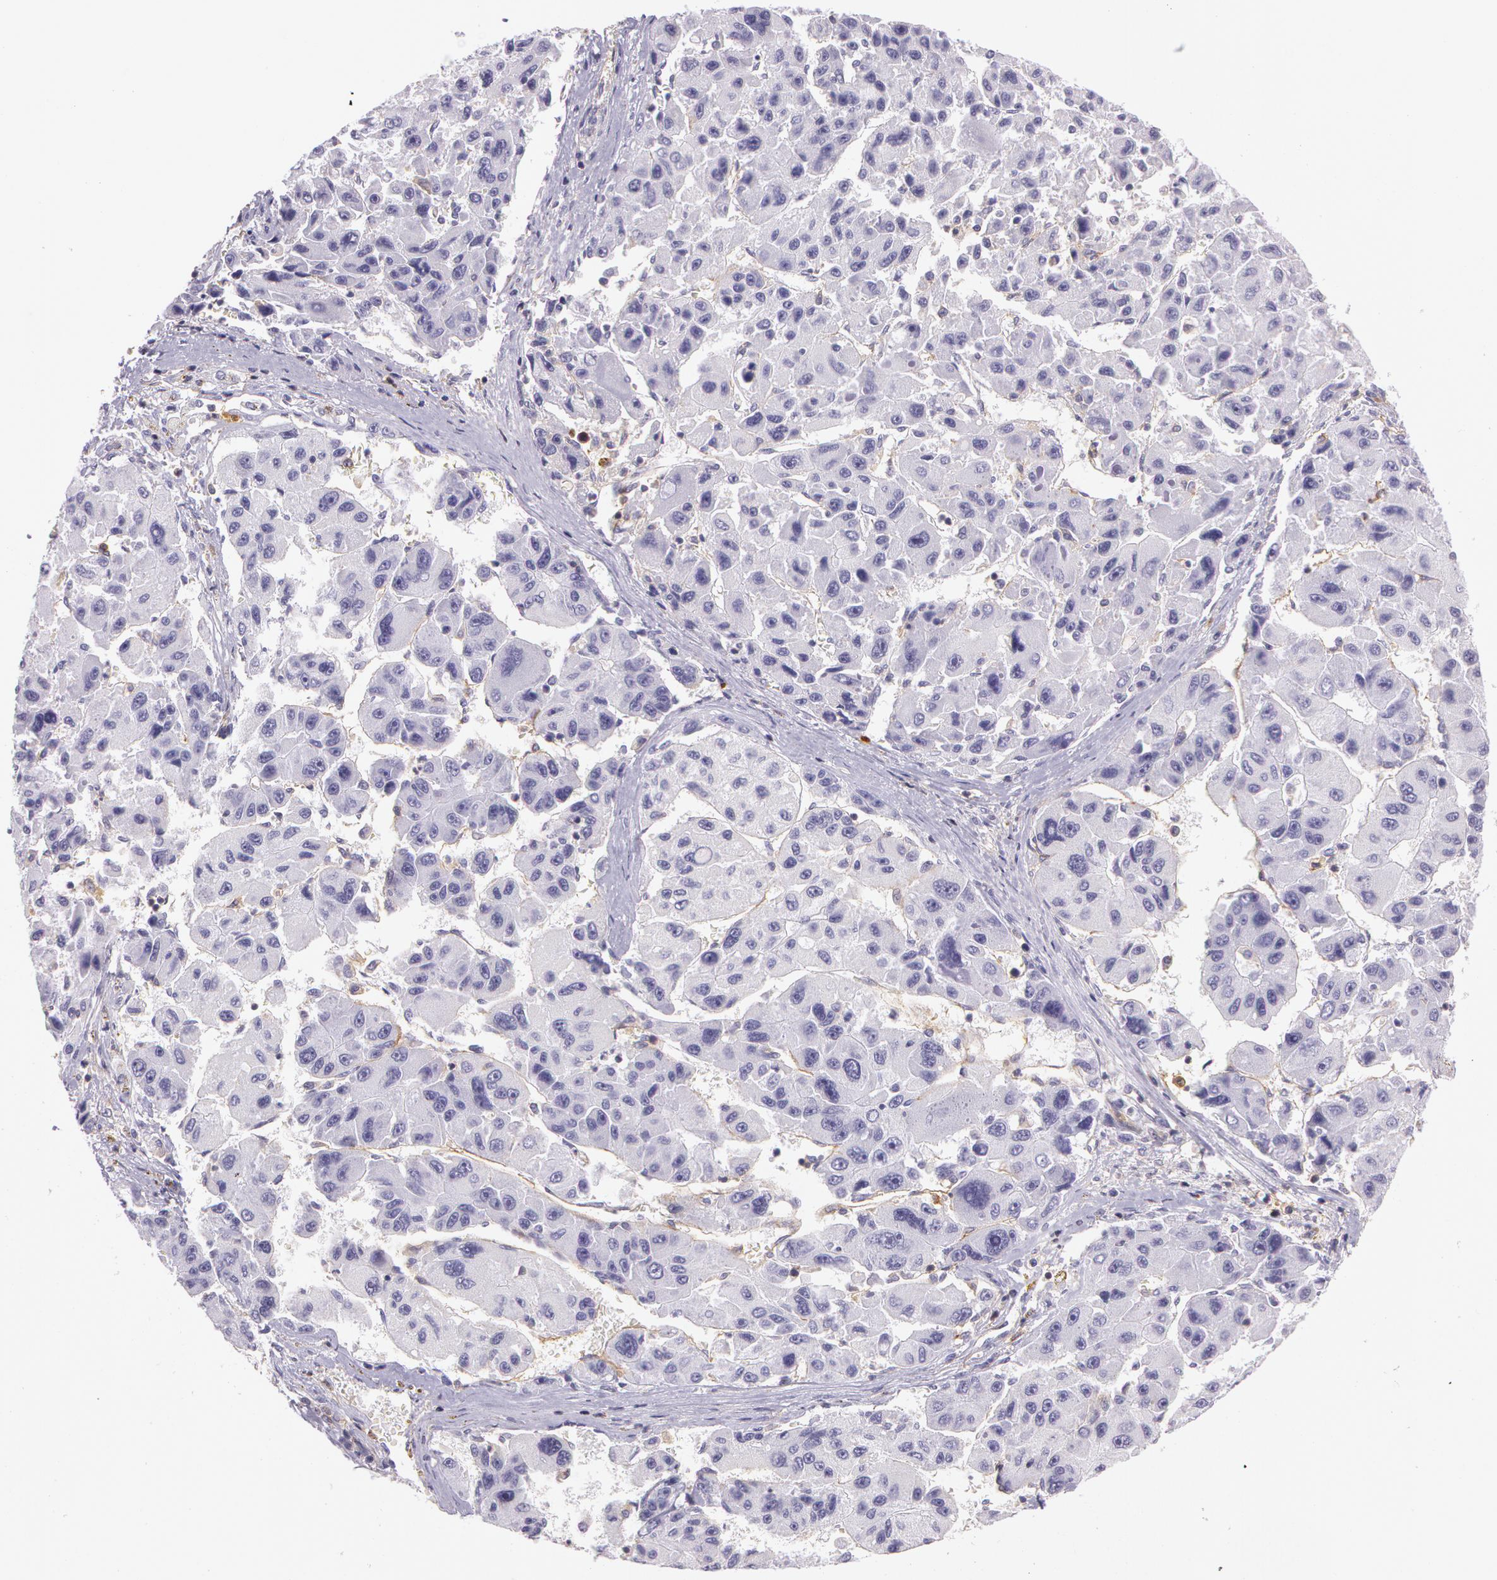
{"staining": {"intensity": "negative", "quantity": "none", "location": "none"}, "tissue": "liver cancer", "cell_type": "Tumor cells", "image_type": "cancer", "snomed": [{"axis": "morphology", "description": "Carcinoma, Hepatocellular, NOS"}, {"axis": "topography", "description": "Liver"}], "caption": "Micrograph shows no protein staining in tumor cells of liver hepatocellular carcinoma tissue. (Brightfield microscopy of DAB IHC at high magnification).", "gene": "LY75", "patient": {"sex": "male", "age": 64}}